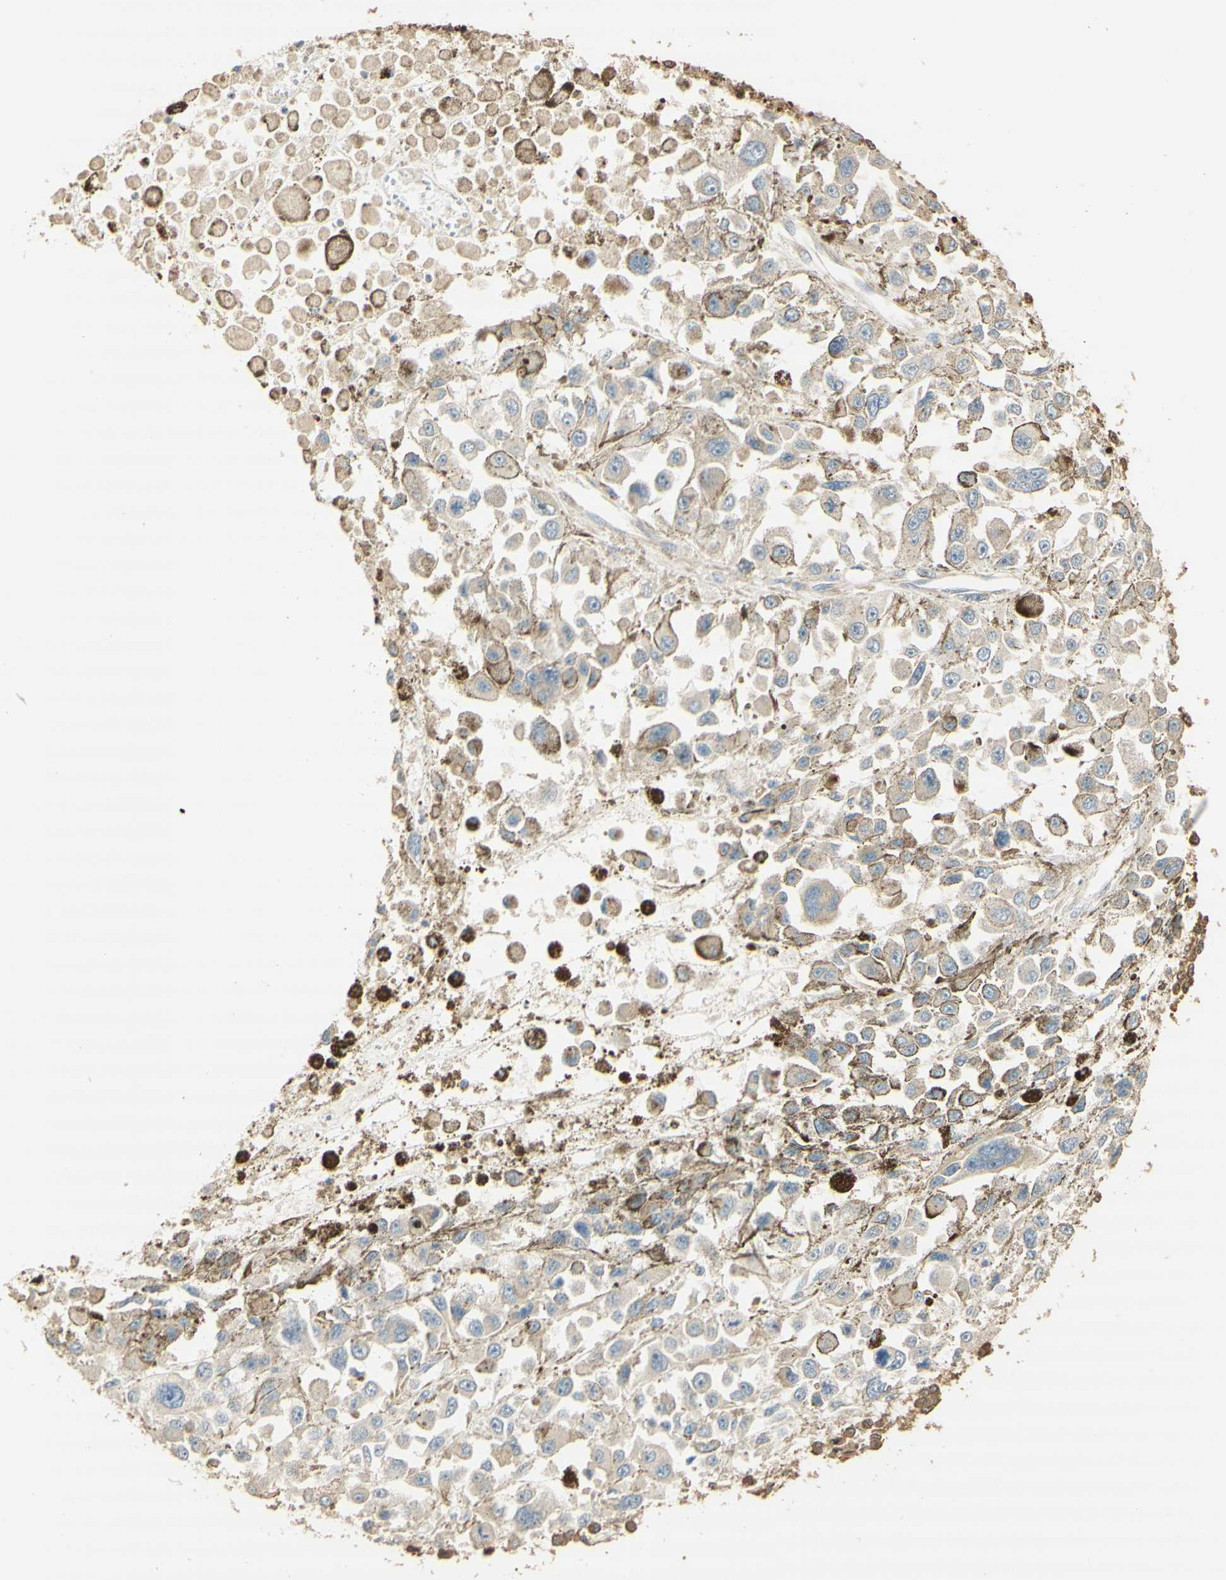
{"staining": {"intensity": "weak", "quantity": "25%-75%", "location": "cytoplasmic/membranous"}, "tissue": "melanoma", "cell_type": "Tumor cells", "image_type": "cancer", "snomed": [{"axis": "morphology", "description": "Malignant melanoma, Metastatic site"}, {"axis": "topography", "description": "Lymph node"}], "caption": "Brown immunohistochemical staining in malignant melanoma (metastatic site) reveals weak cytoplasmic/membranous expression in approximately 25%-75% of tumor cells.", "gene": "AGER", "patient": {"sex": "male", "age": 59}}